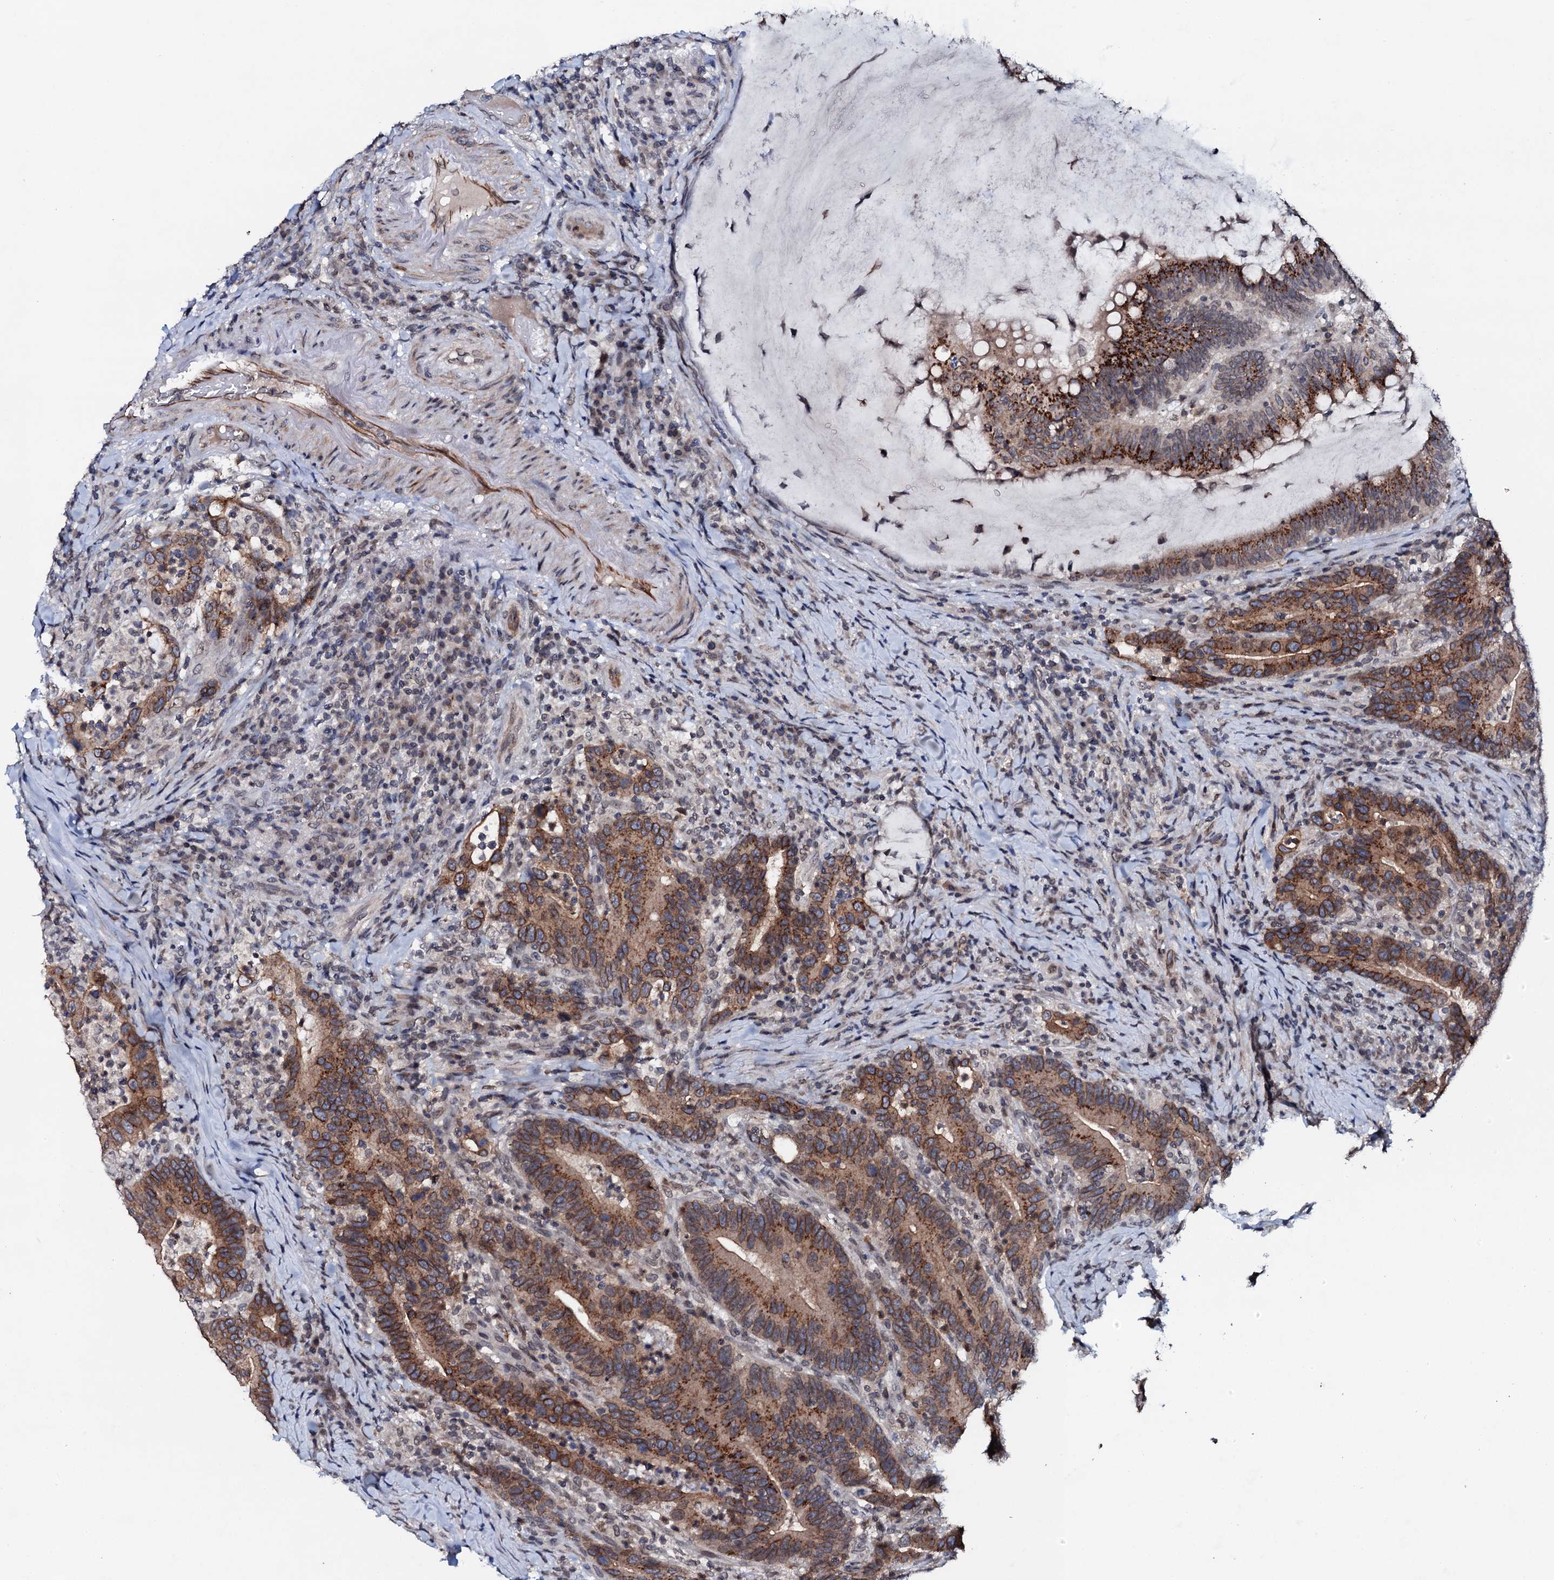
{"staining": {"intensity": "strong", "quantity": "25%-75%", "location": "cytoplasmic/membranous"}, "tissue": "colorectal cancer", "cell_type": "Tumor cells", "image_type": "cancer", "snomed": [{"axis": "morphology", "description": "Adenocarcinoma, NOS"}, {"axis": "topography", "description": "Colon"}], "caption": "Protein expression analysis of adenocarcinoma (colorectal) demonstrates strong cytoplasmic/membranous staining in approximately 25%-75% of tumor cells. (Stains: DAB in brown, nuclei in blue, Microscopy: brightfield microscopy at high magnification).", "gene": "SNTA1", "patient": {"sex": "female", "age": 66}}